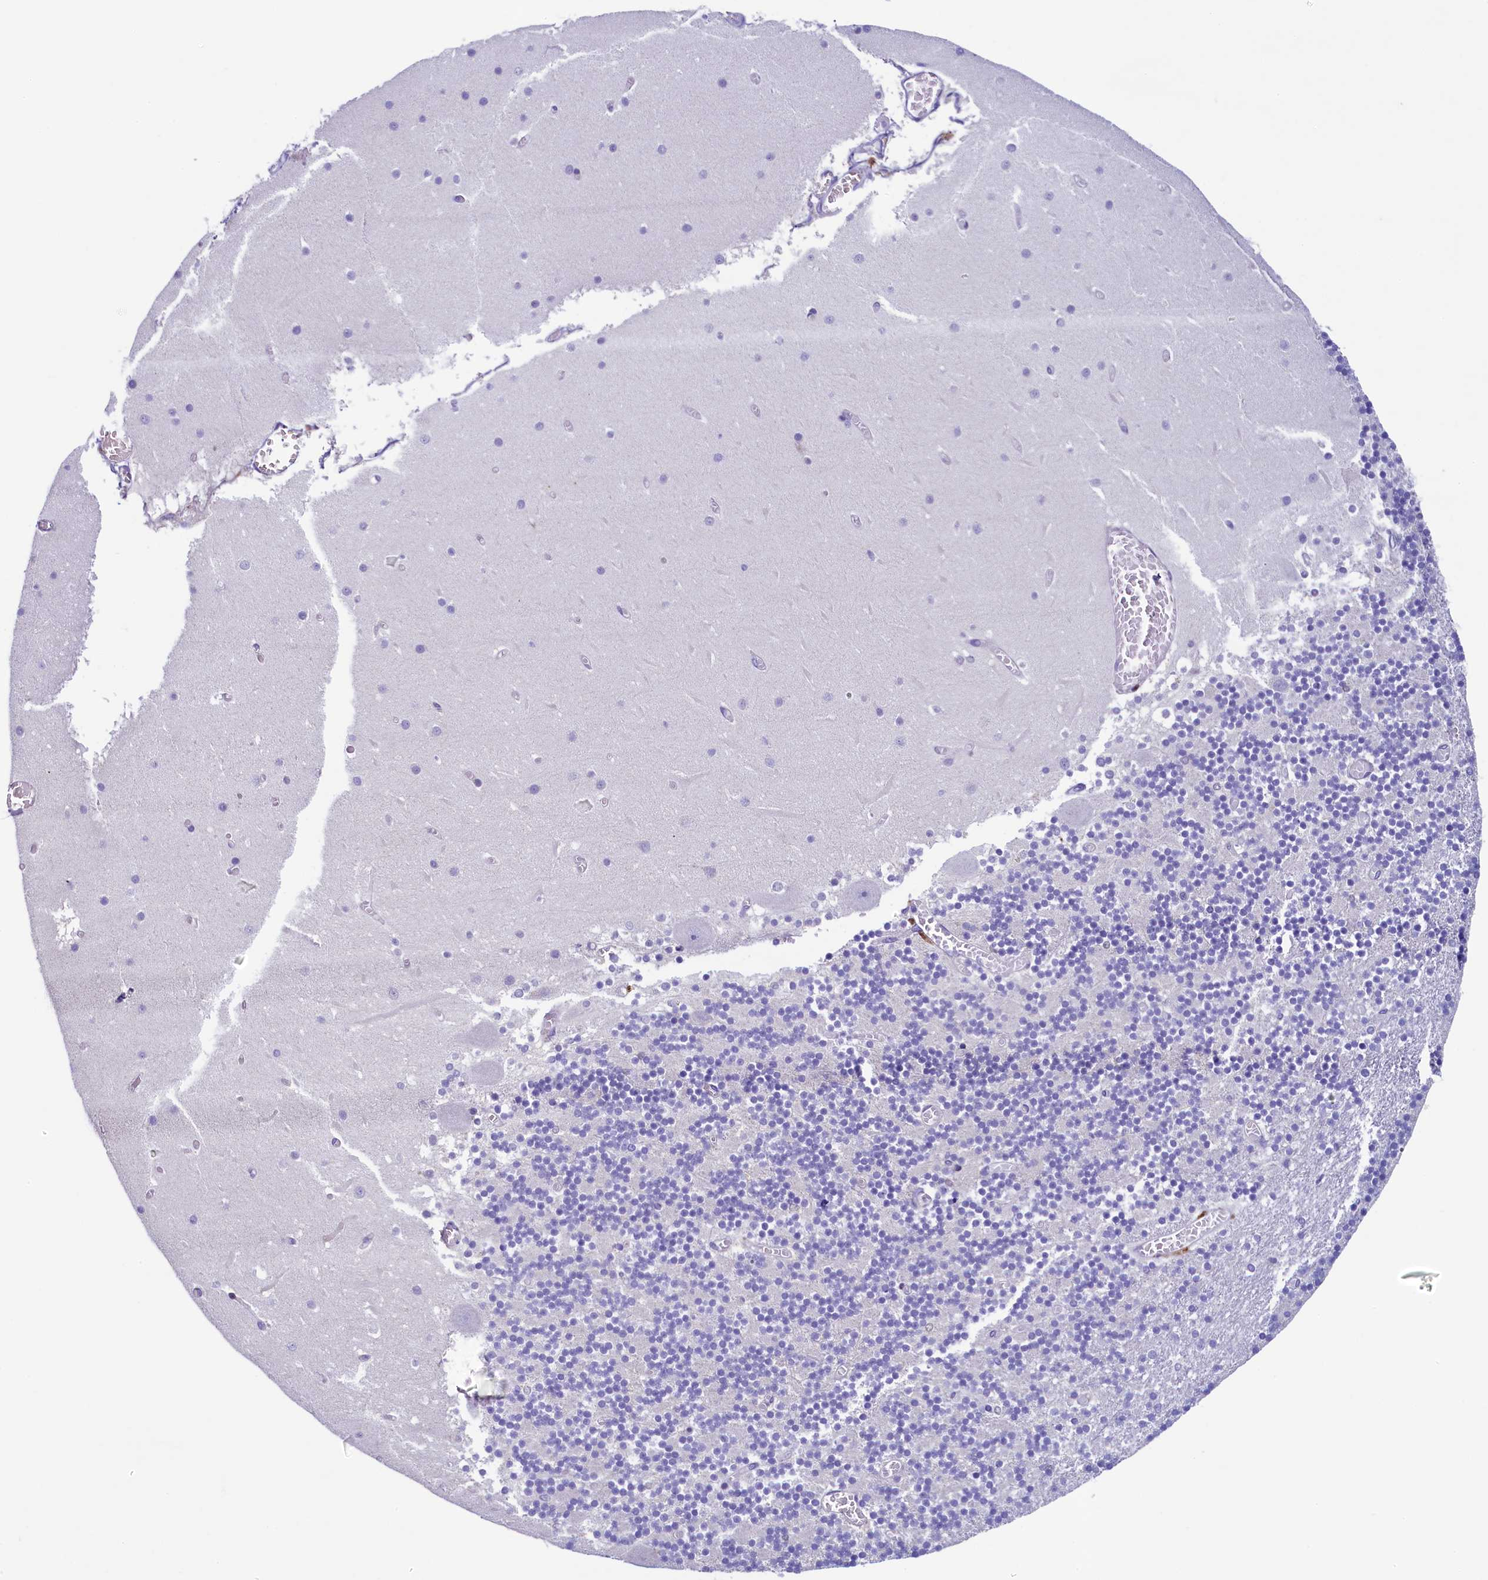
{"staining": {"intensity": "negative", "quantity": "none", "location": "none"}, "tissue": "cerebellum", "cell_type": "Cells in granular layer", "image_type": "normal", "snomed": [{"axis": "morphology", "description": "Normal tissue, NOS"}, {"axis": "topography", "description": "Cerebellum"}], "caption": "Image shows no protein expression in cells in granular layer of unremarkable cerebellum. Brightfield microscopy of IHC stained with DAB (3,3'-diaminobenzidine) (brown) and hematoxylin (blue), captured at high magnification.", "gene": "KRBOX5", "patient": {"sex": "female", "age": 28}}